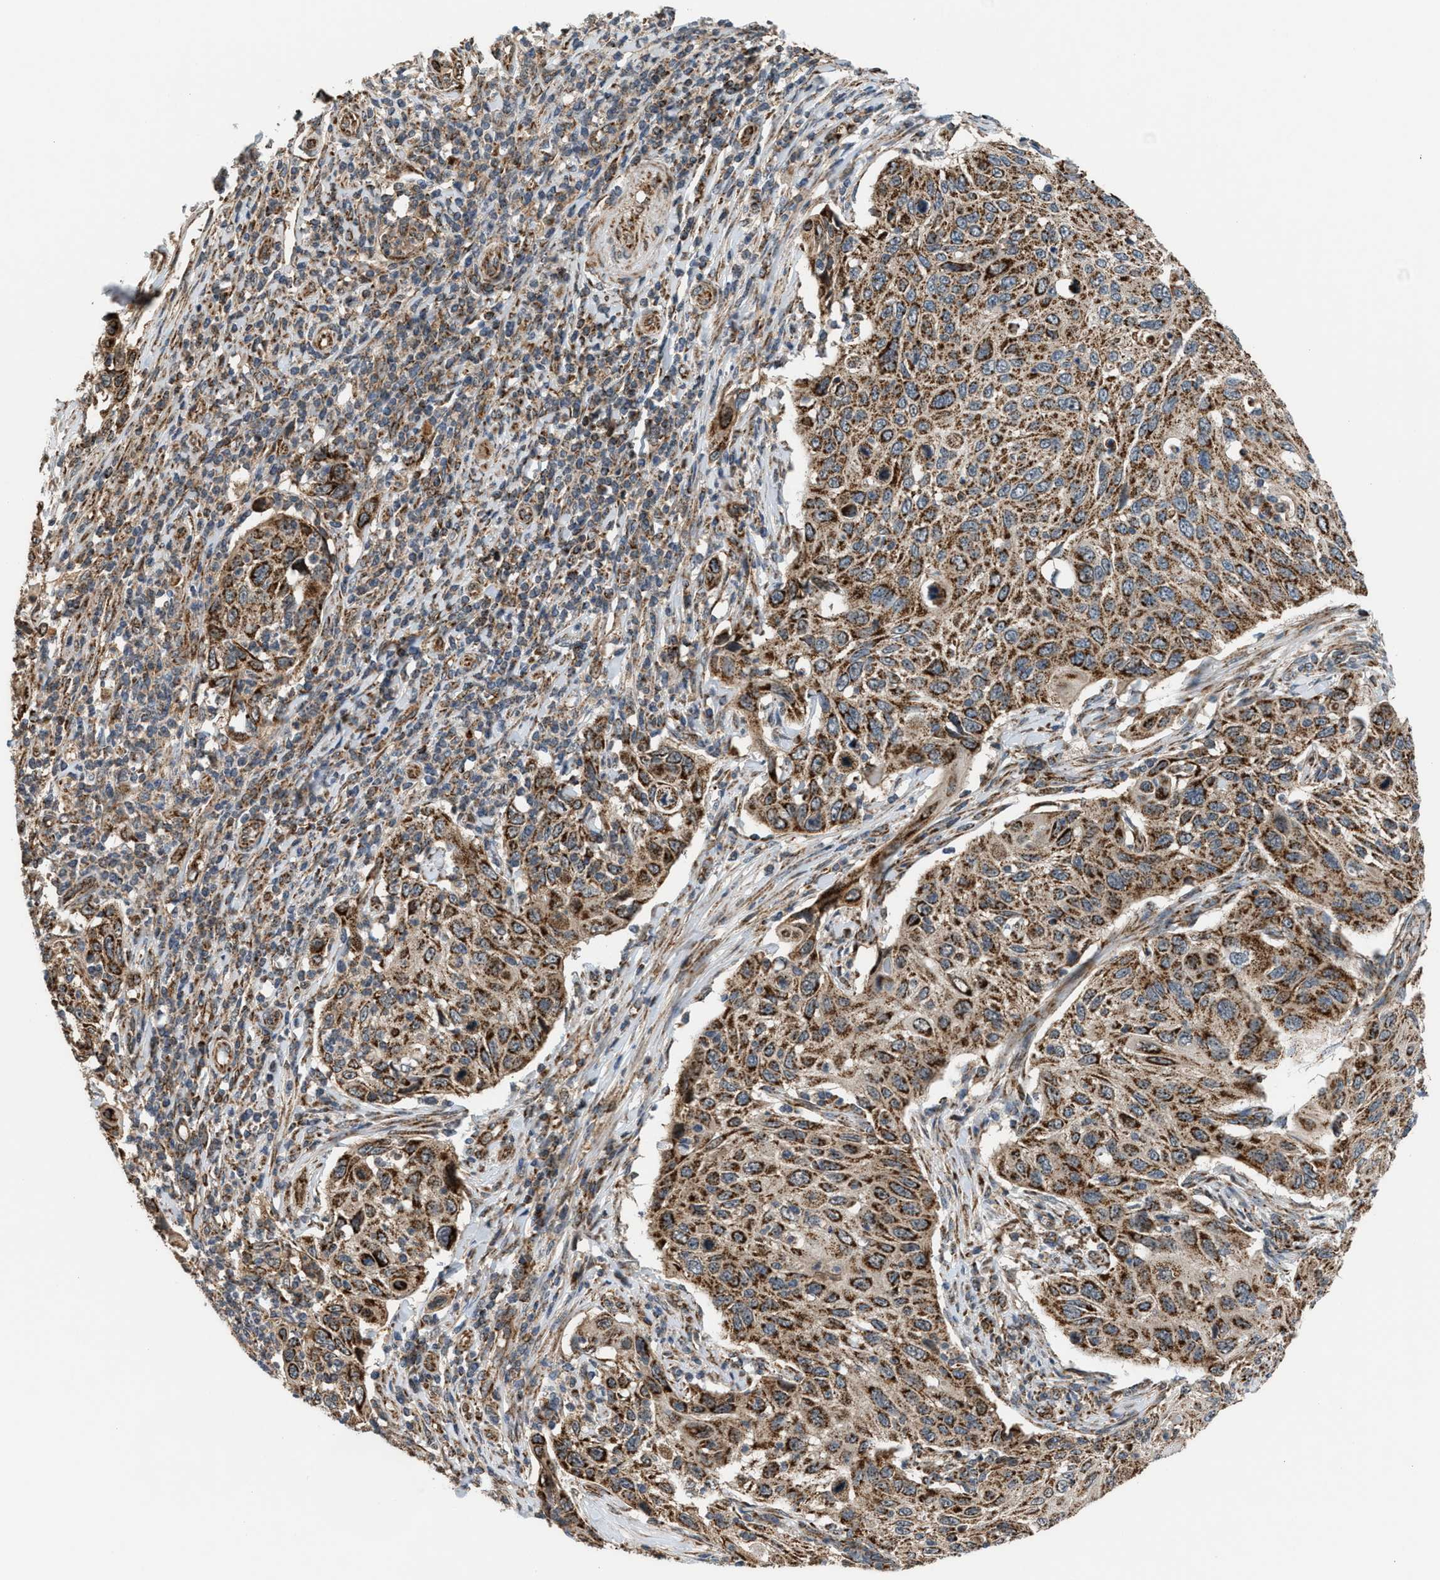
{"staining": {"intensity": "strong", "quantity": ">75%", "location": "cytoplasmic/membranous"}, "tissue": "cervical cancer", "cell_type": "Tumor cells", "image_type": "cancer", "snomed": [{"axis": "morphology", "description": "Squamous cell carcinoma, NOS"}, {"axis": "topography", "description": "Cervix"}], "caption": "Cervical cancer (squamous cell carcinoma) stained with a brown dye exhibits strong cytoplasmic/membranous positive positivity in about >75% of tumor cells.", "gene": "SGSM2", "patient": {"sex": "female", "age": 70}}